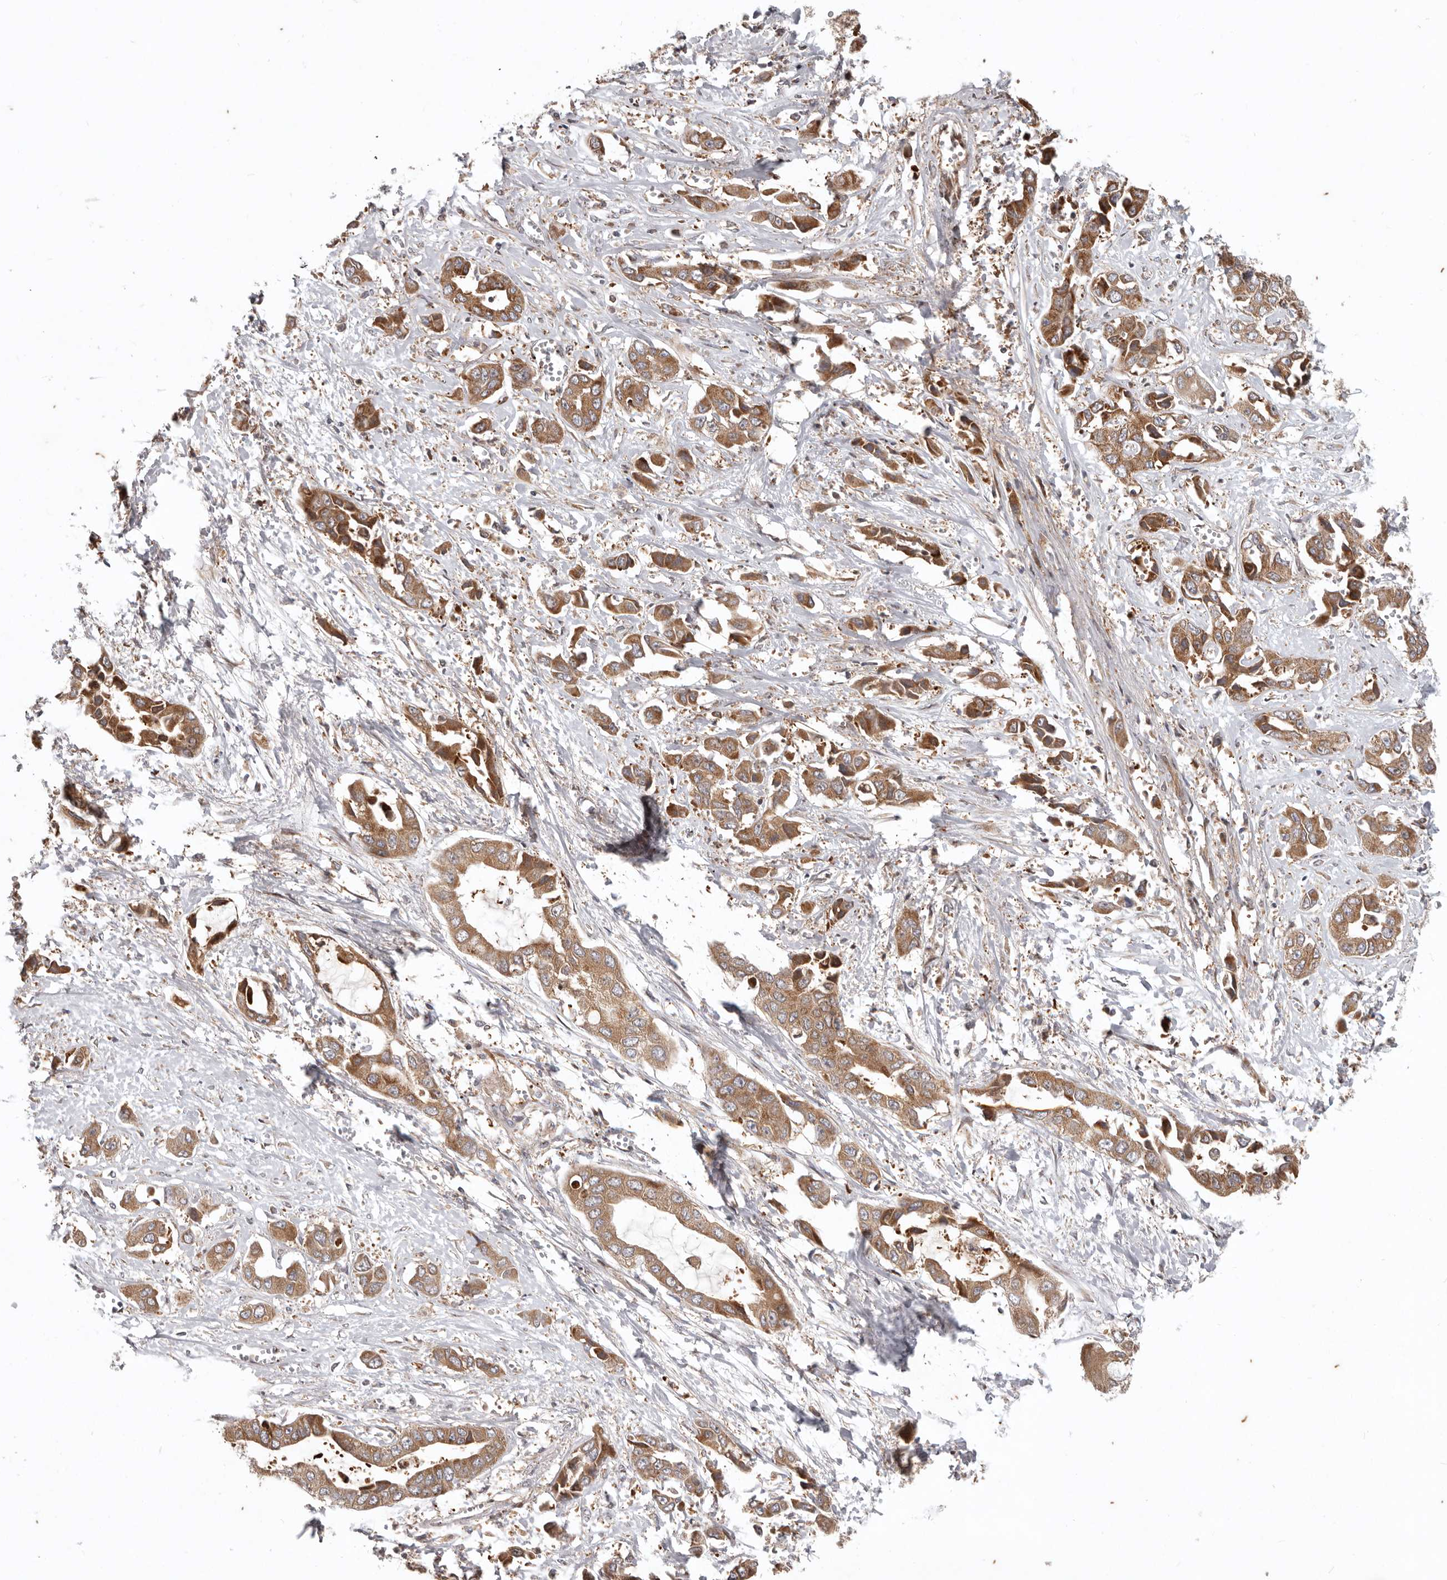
{"staining": {"intensity": "strong", "quantity": ">75%", "location": "cytoplasmic/membranous"}, "tissue": "liver cancer", "cell_type": "Tumor cells", "image_type": "cancer", "snomed": [{"axis": "morphology", "description": "Cholangiocarcinoma"}, {"axis": "topography", "description": "Liver"}], "caption": "IHC photomicrograph of liver cancer stained for a protein (brown), which demonstrates high levels of strong cytoplasmic/membranous positivity in approximately >75% of tumor cells.", "gene": "MRPS10", "patient": {"sex": "female", "age": 52}}